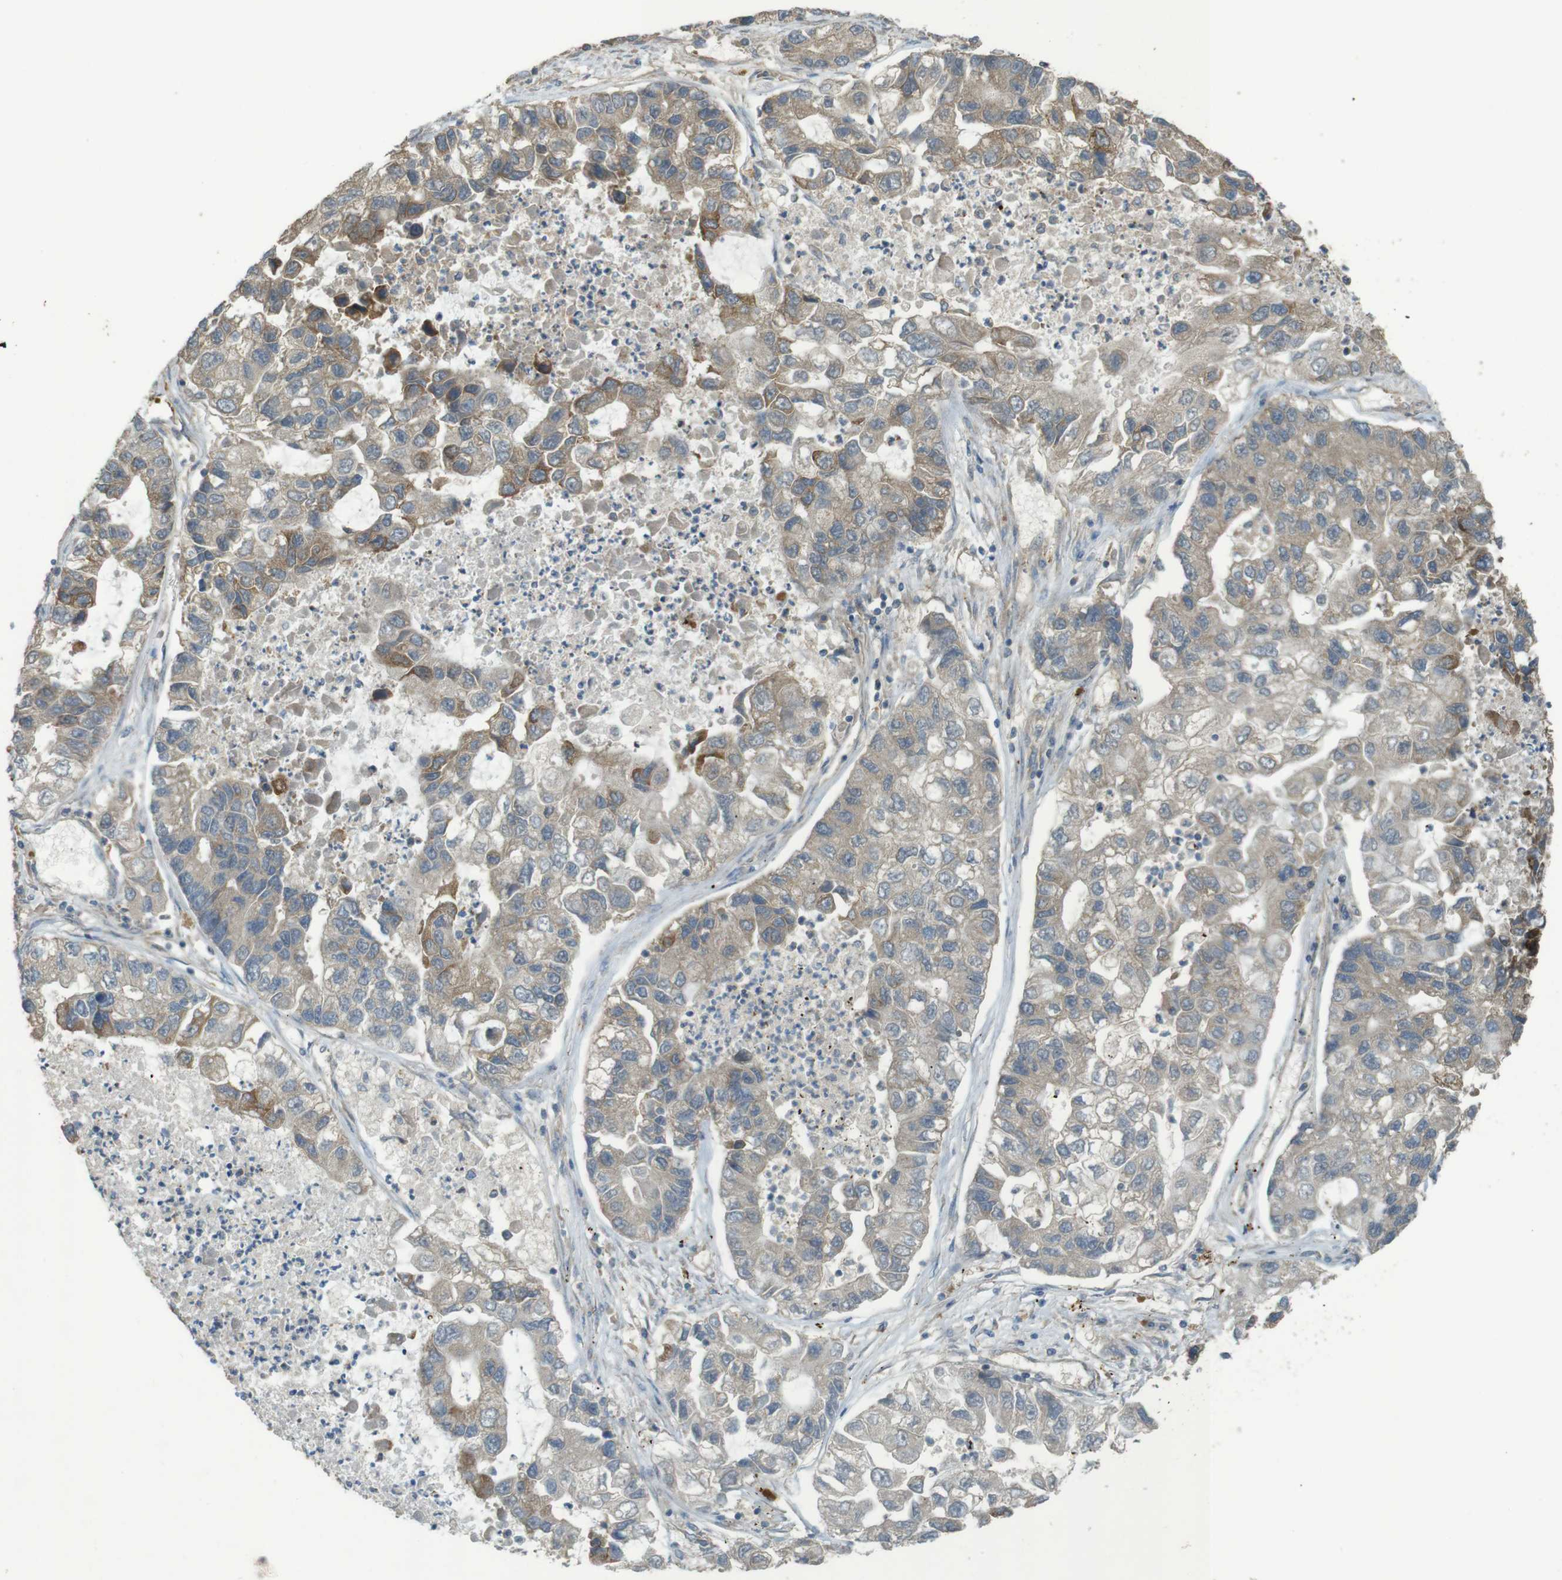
{"staining": {"intensity": "moderate", "quantity": "<25%", "location": "cytoplasmic/membranous"}, "tissue": "lung cancer", "cell_type": "Tumor cells", "image_type": "cancer", "snomed": [{"axis": "morphology", "description": "Adenocarcinoma, NOS"}, {"axis": "topography", "description": "Lung"}], "caption": "About <25% of tumor cells in lung cancer demonstrate moderate cytoplasmic/membranous protein expression as visualized by brown immunohistochemical staining.", "gene": "ZDHHC20", "patient": {"sex": "female", "age": 51}}